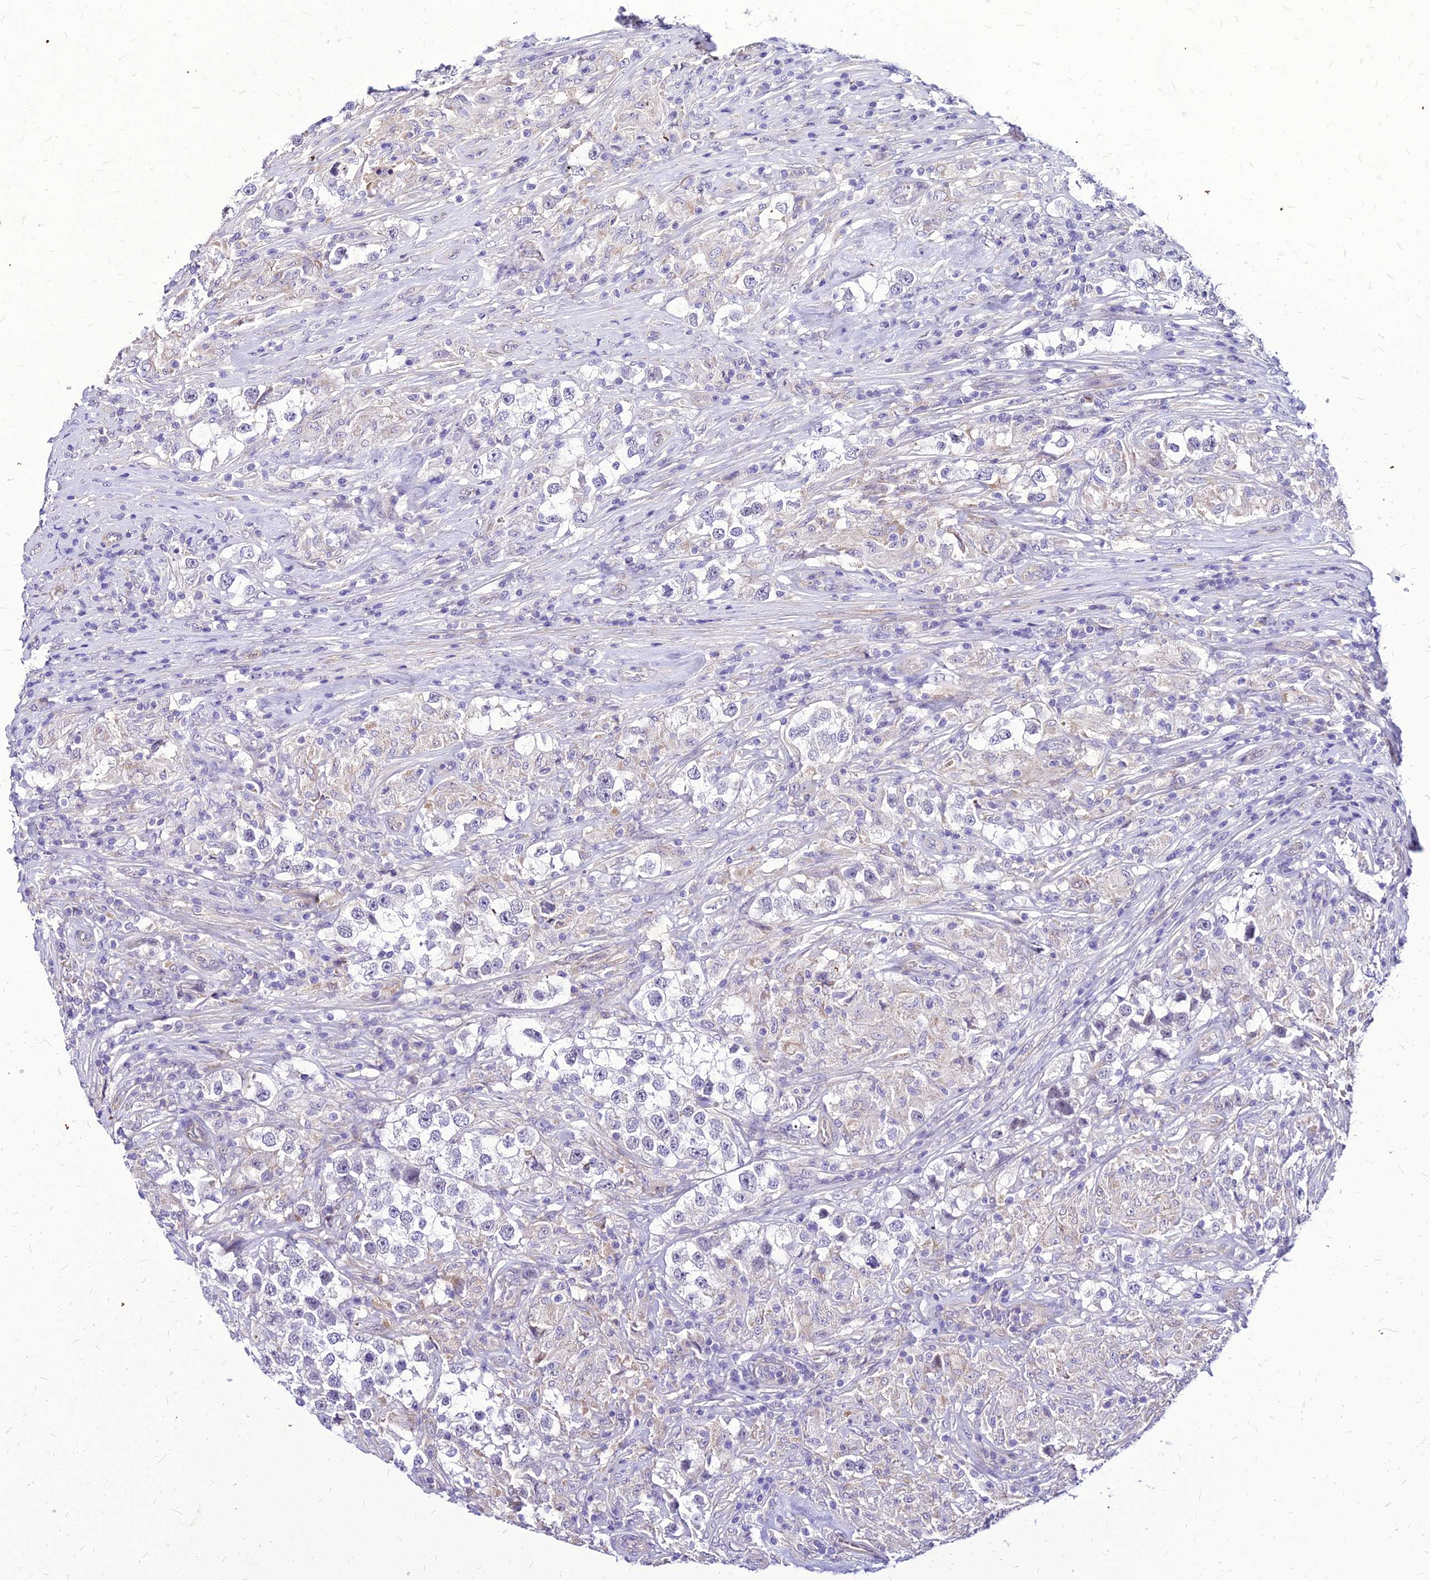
{"staining": {"intensity": "negative", "quantity": "none", "location": "none"}, "tissue": "testis cancer", "cell_type": "Tumor cells", "image_type": "cancer", "snomed": [{"axis": "morphology", "description": "Seminoma, NOS"}, {"axis": "topography", "description": "Testis"}], "caption": "High magnification brightfield microscopy of testis cancer (seminoma) stained with DAB (brown) and counterstained with hematoxylin (blue): tumor cells show no significant expression. Nuclei are stained in blue.", "gene": "YEATS2", "patient": {"sex": "male", "age": 46}}